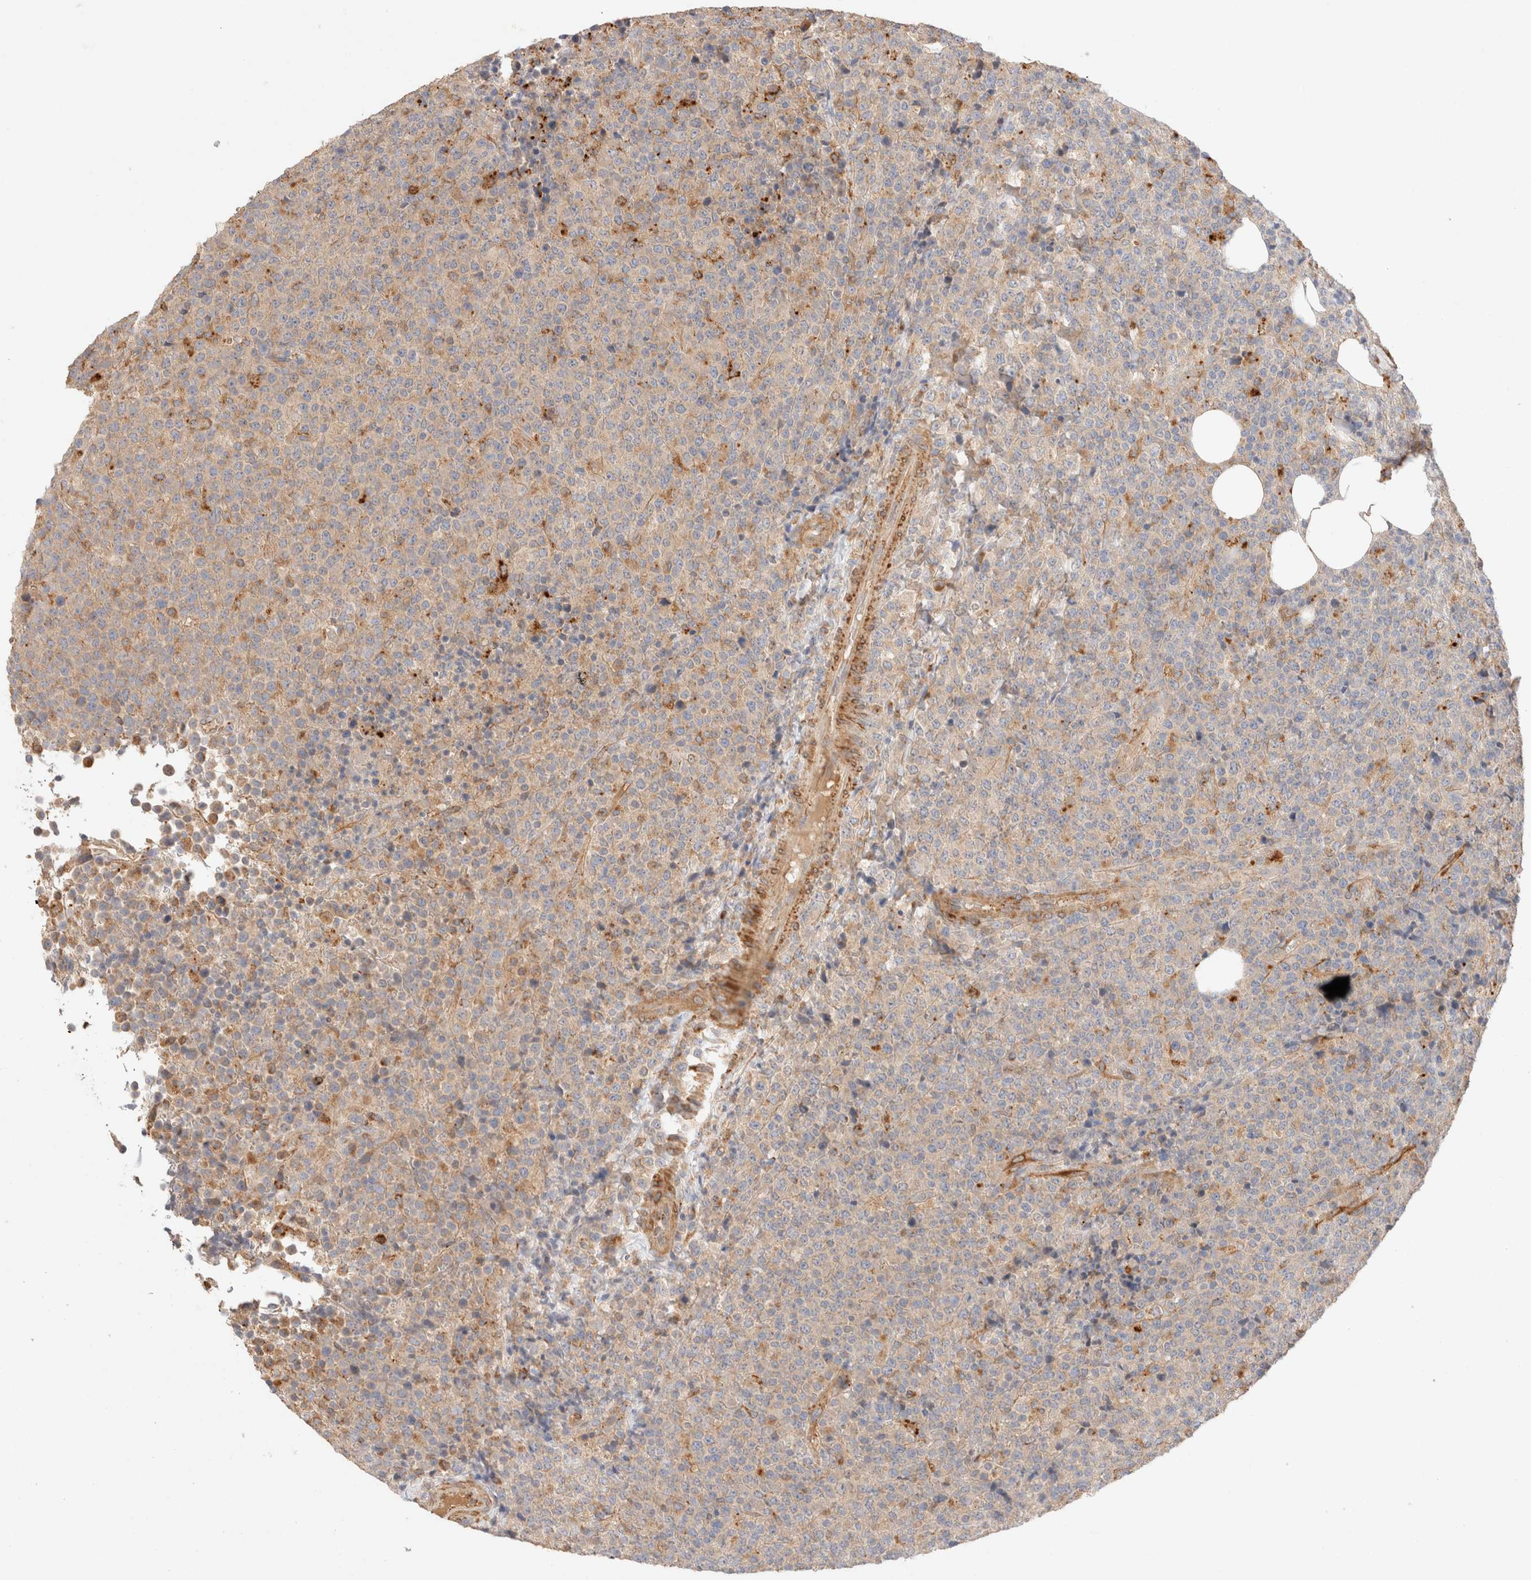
{"staining": {"intensity": "weak", "quantity": "25%-75%", "location": "cytoplasmic/membranous"}, "tissue": "lymphoma", "cell_type": "Tumor cells", "image_type": "cancer", "snomed": [{"axis": "morphology", "description": "Malignant lymphoma, non-Hodgkin's type, High grade"}, {"axis": "topography", "description": "Lymph node"}], "caption": "Immunohistochemistry (IHC) (DAB (3,3'-diaminobenzidine)) staining of lymphoma exhibits weak cytoplasmic/membranous protein positivity in about 25%-75% of tumor cells.", "gene": "RABEPK", "patient": {"sex": "male", "age": 13}}